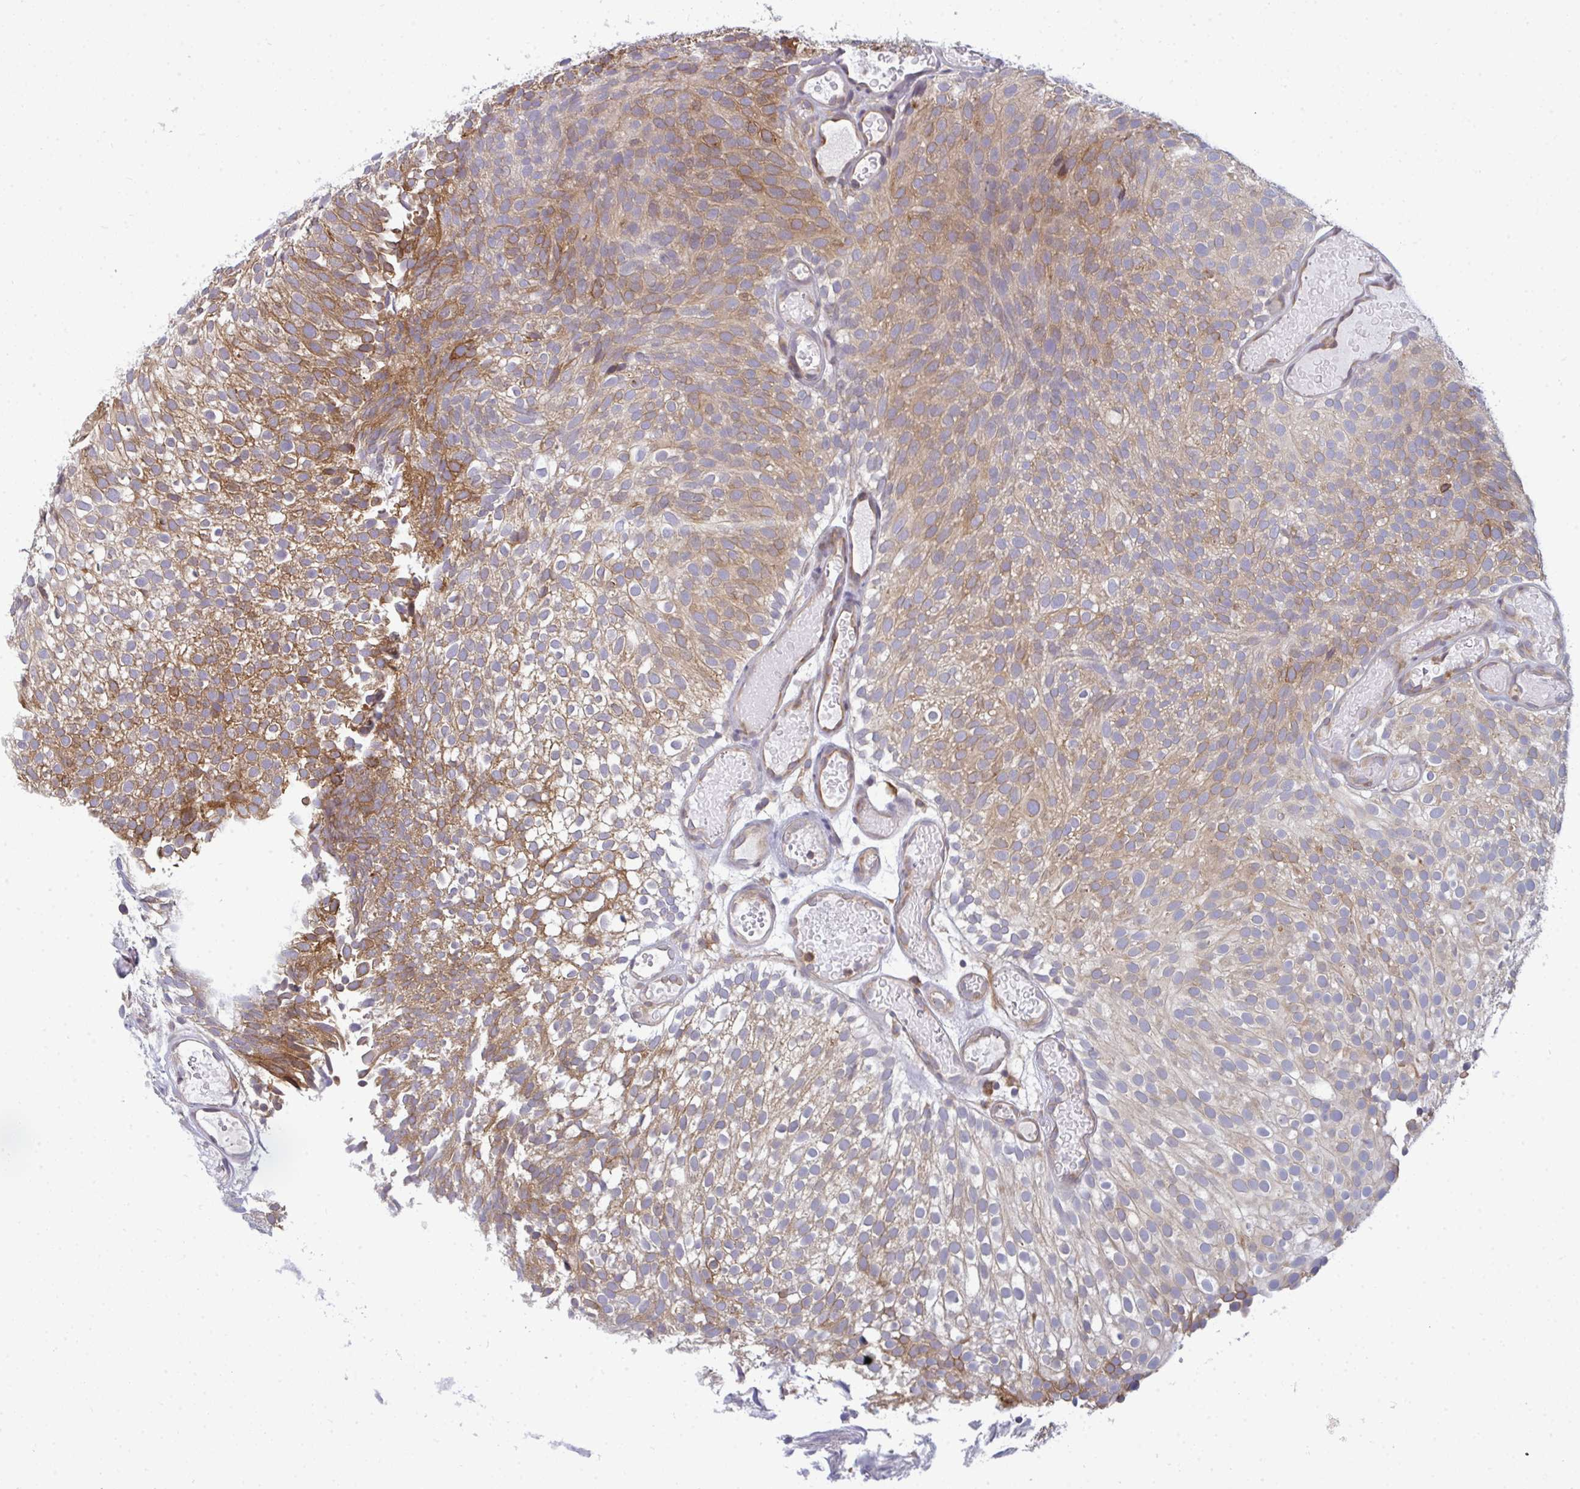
{"staining": {"intensity": "moderate", "quantity": ">75%", "location": "cytoplasmic/membranous"}, "tissue": "urothelial cancer", "cell_type": "Tumor cells", "image_type": "cancer", "snomed": [{"axis": "morphology", "description": "Urothelial carcinoma, Low grade"}, {"axis": "topography", "description": "Urinary bladder"}], "caption": "Immunohistochemical staining of human urothelial cancer shows medium levels of moderate cytoplasmic/membranous staining in approximately >75% of tumor cells.", "gene": "LYSMD4", "patient": {"sex": "male", "age": 78}}